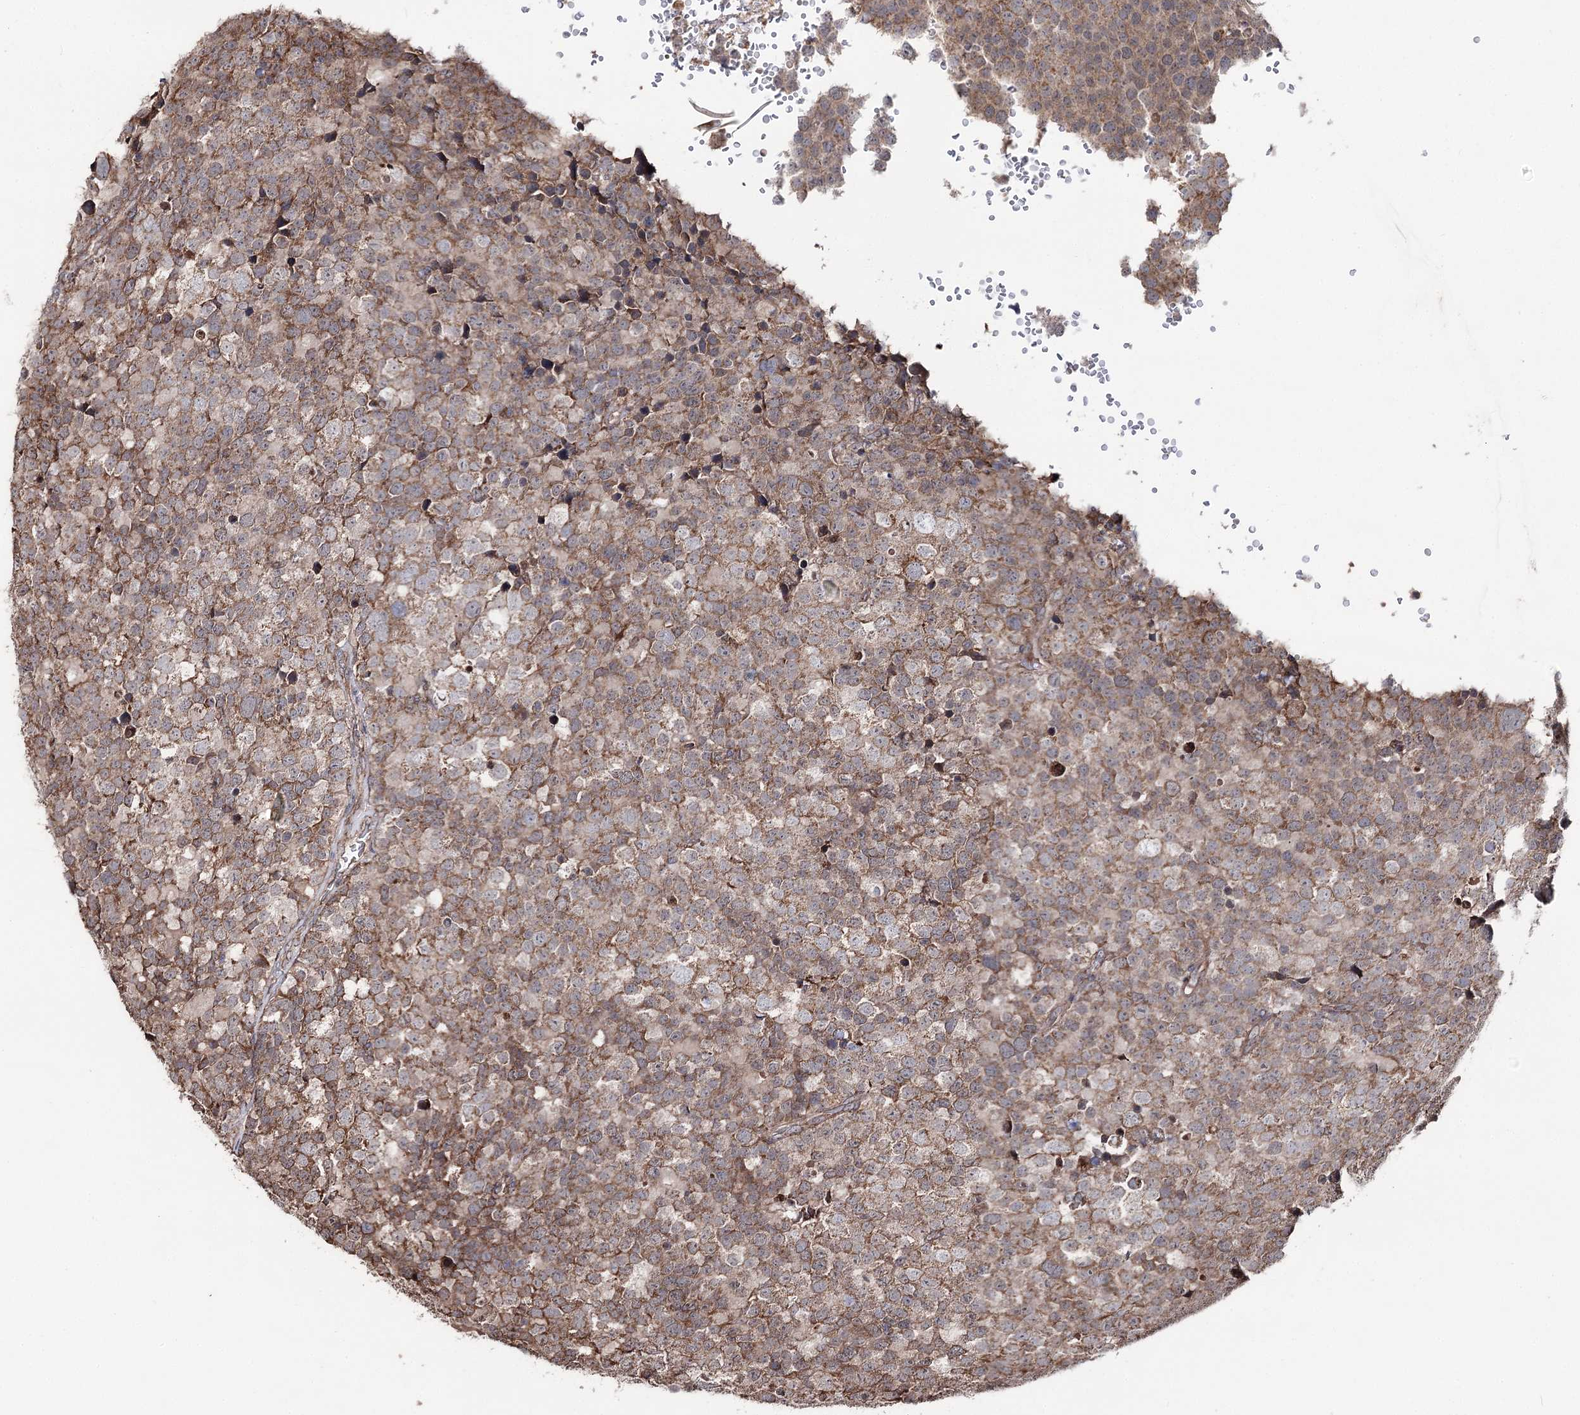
{"staining": {"intensity": "moderate", "quantity": ">75%", "location": "cytoplasmic/membranous"}, "tissue": "testis cancer", "cell_type": "Tumor cells", "image_type": "cancer", "snomed": [{"axis": "morphology", "description": "Seminoma, NOS"}, {"axis": "topography", "description": "Testis"}], "caption": "Human testis cancer stained with a brown dye exhibits moderate cytoplasmic/membranous positive positivity in approximately >75% of tumor cells.", "gene": "MINDY3", "patient": {"sex": "male", "age": 71}}